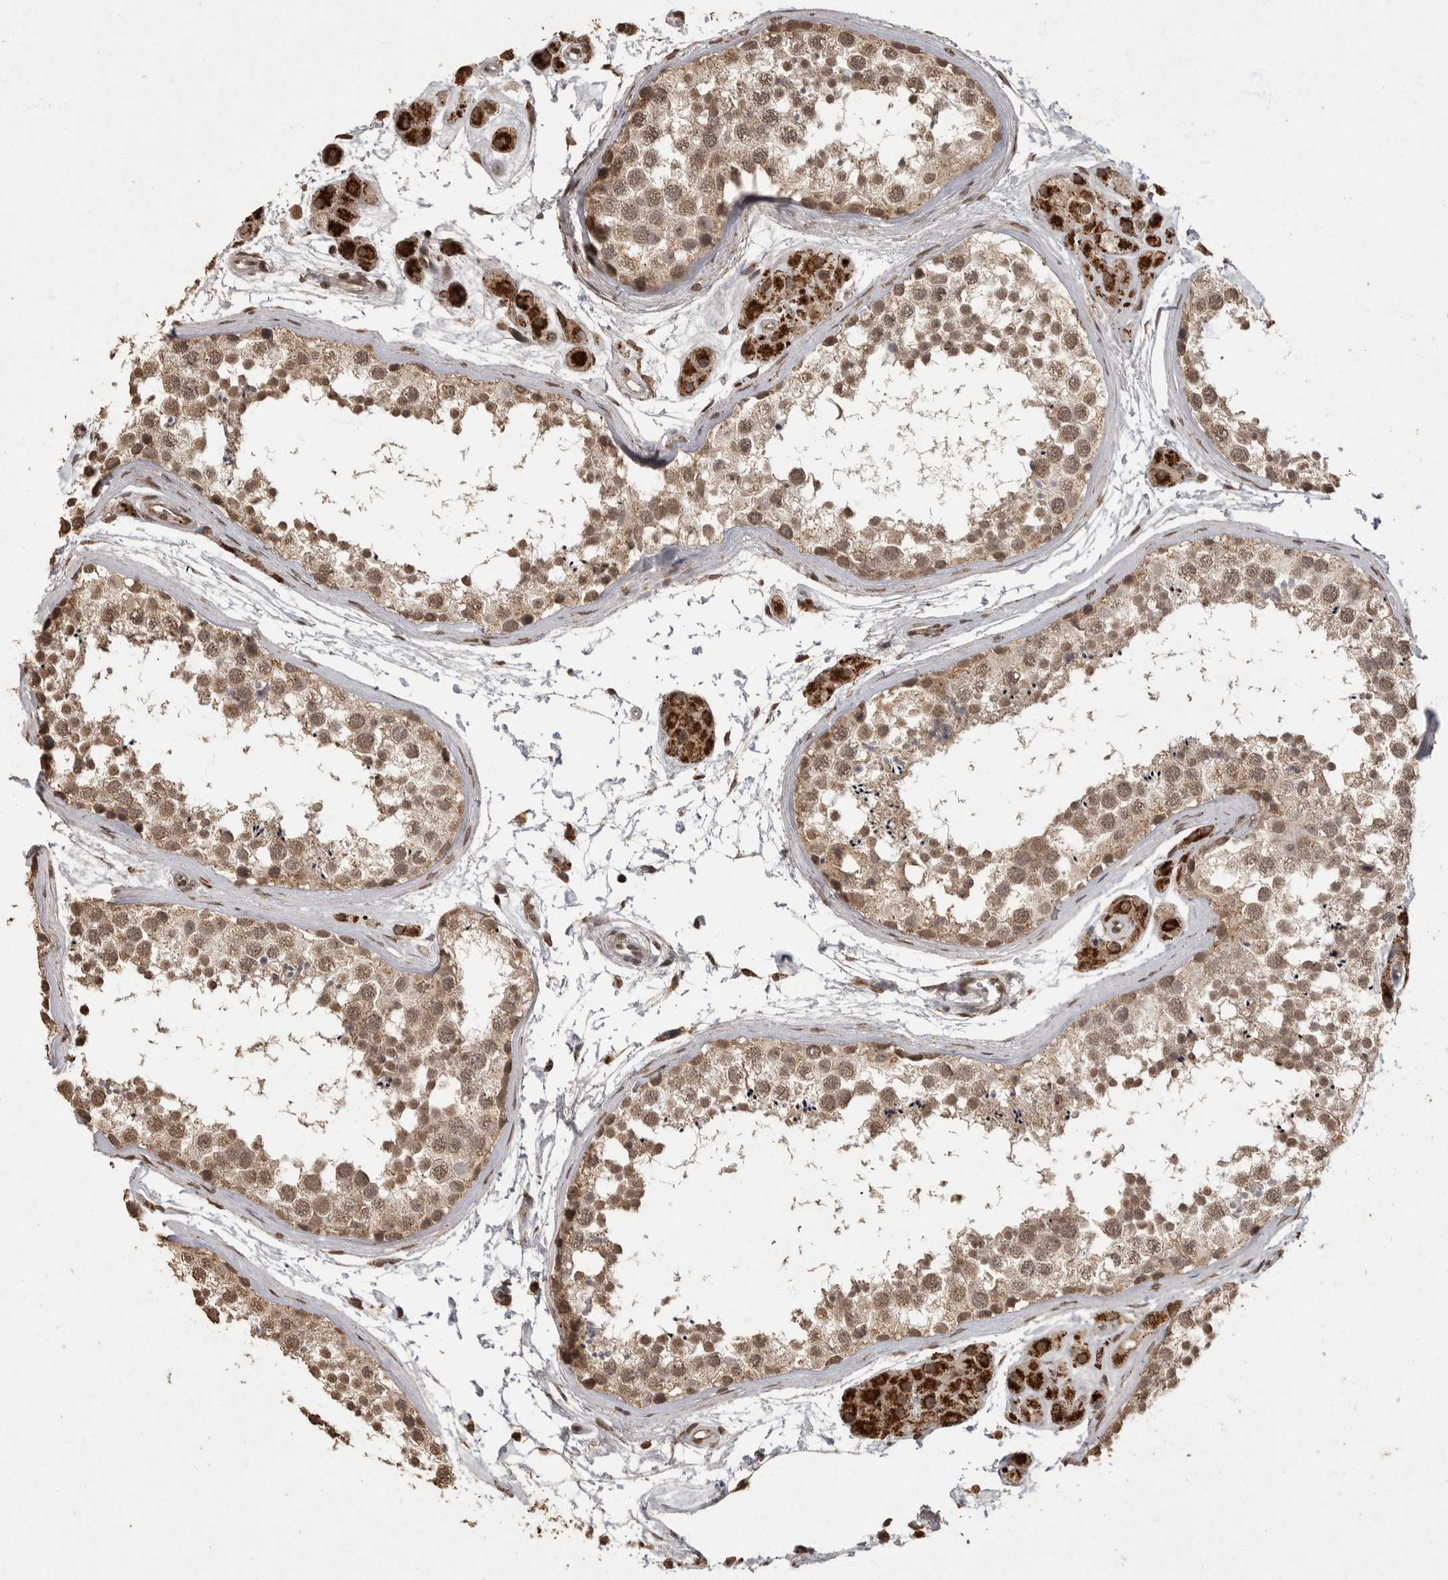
{"staining": {"intensity": "moderate", "quantity": ">75%", "location": "cytoplasmic/membranous,nuclear"}, "tissue": "testis", "cell_type": "Cells in seminiferous ducts", "image_type": "normal", "snomed": [{"axis": "morphology", "description": "Normal tissue, NOS"}, {"axis": "topography", "description": "Testis"}], "caption": "Protein staining of unremarkable testis demonstrates moderate cytoplasmic/membranous,nuclear positivity in approximately >75% of cells in seminiferous ducts. The staining was performed using DAB to visualize the protein expression in brown, while the nuclei were stained in blue with hematoxylin (Magnification: 20x).", "gene": "MAFG", "patient": {"sex": "male", "age": 56}}